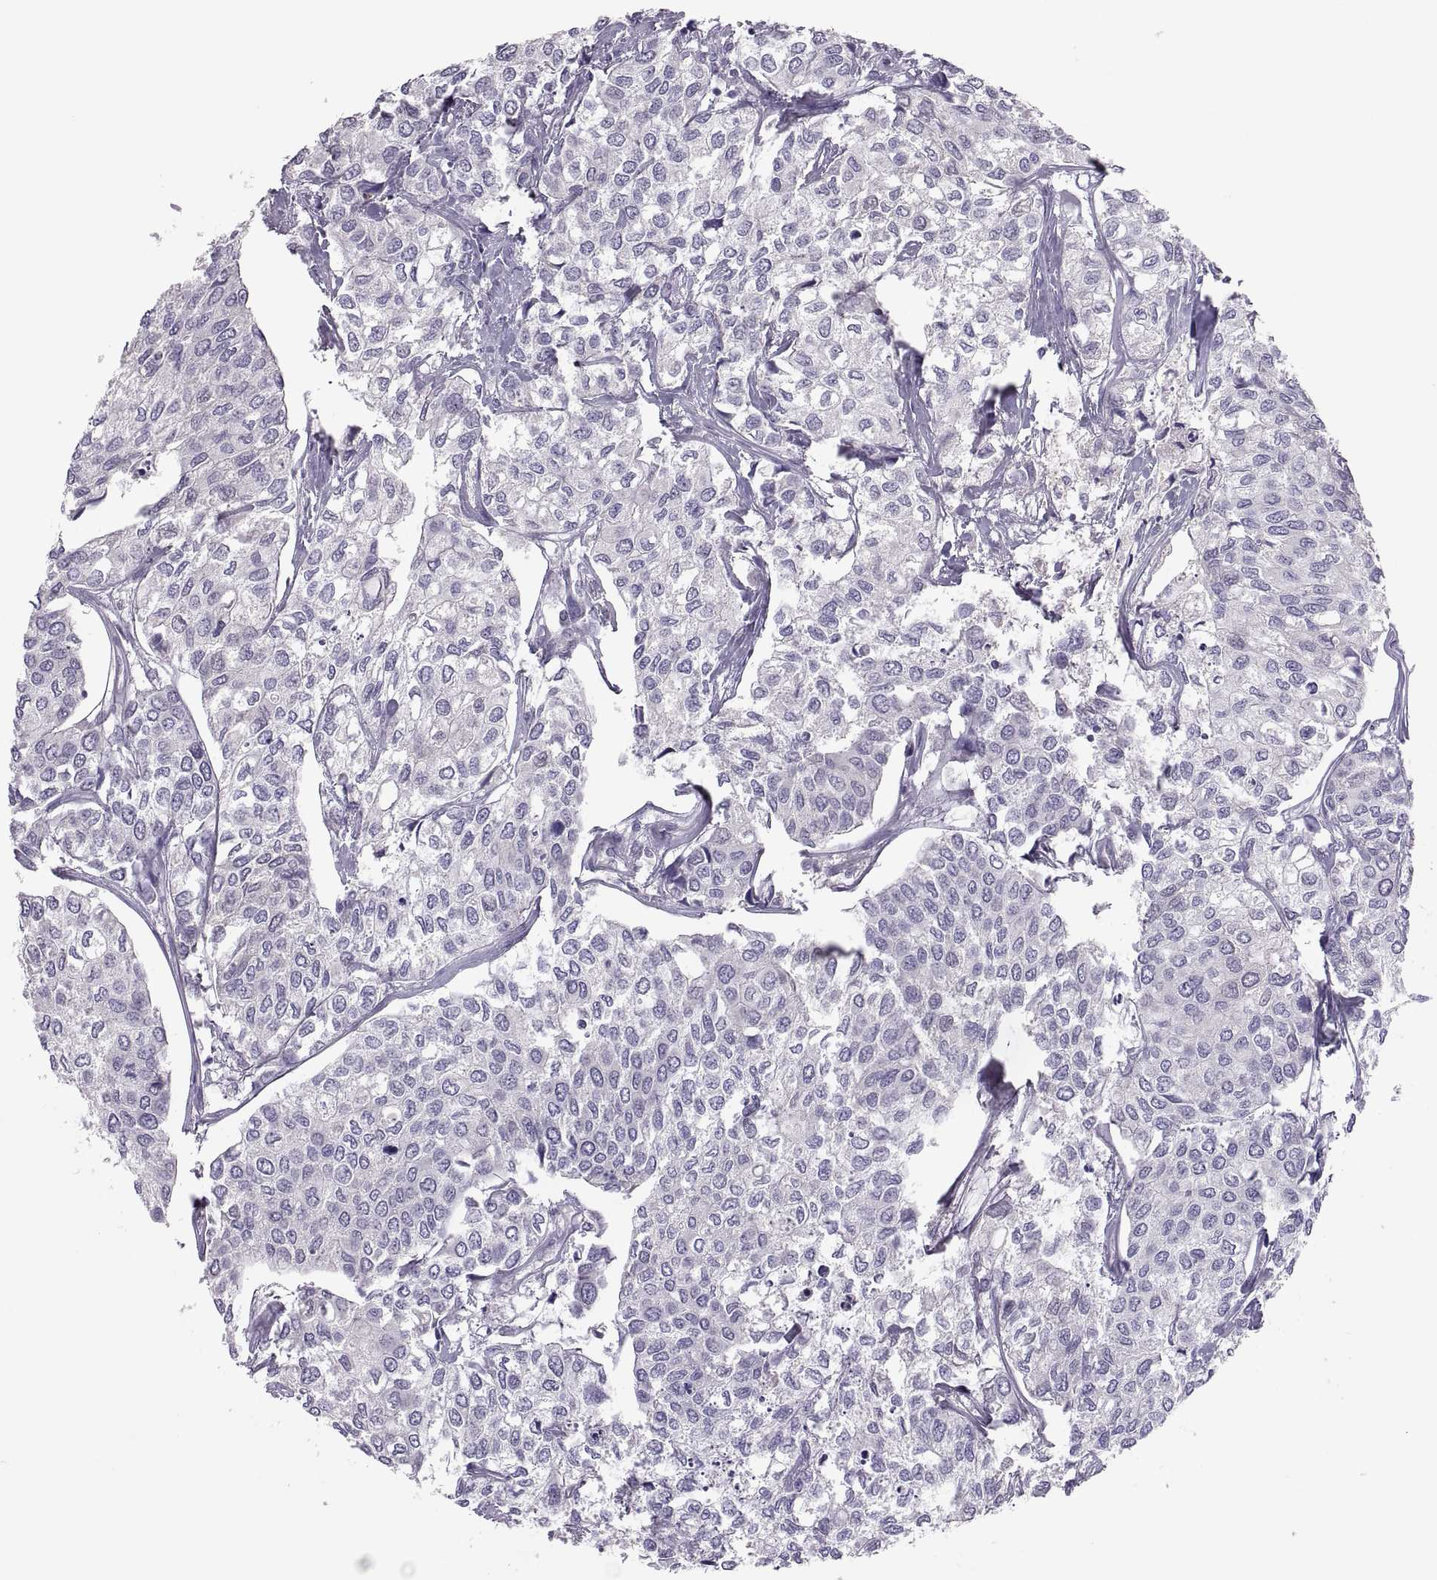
{"staining": {"intensity": "negative", "quantity": "none", "location": "none"}, "tissue": "urothelial cancer", "cell_type": "Tumor cells", "image_type": "cancer", "snomed": [{"axis": "morphology", "description": "Urothelial carcinoma, High grade"}, {"axis": "topography", "description": "Urinary bladder"}], "caption": "A micrograph of urothelial carcinoma (high-grade) stained for a protein exhibits no brown staining in tumor cells.", "gene": "TBX19", "patient": {"sex": "male", "age": 73}}